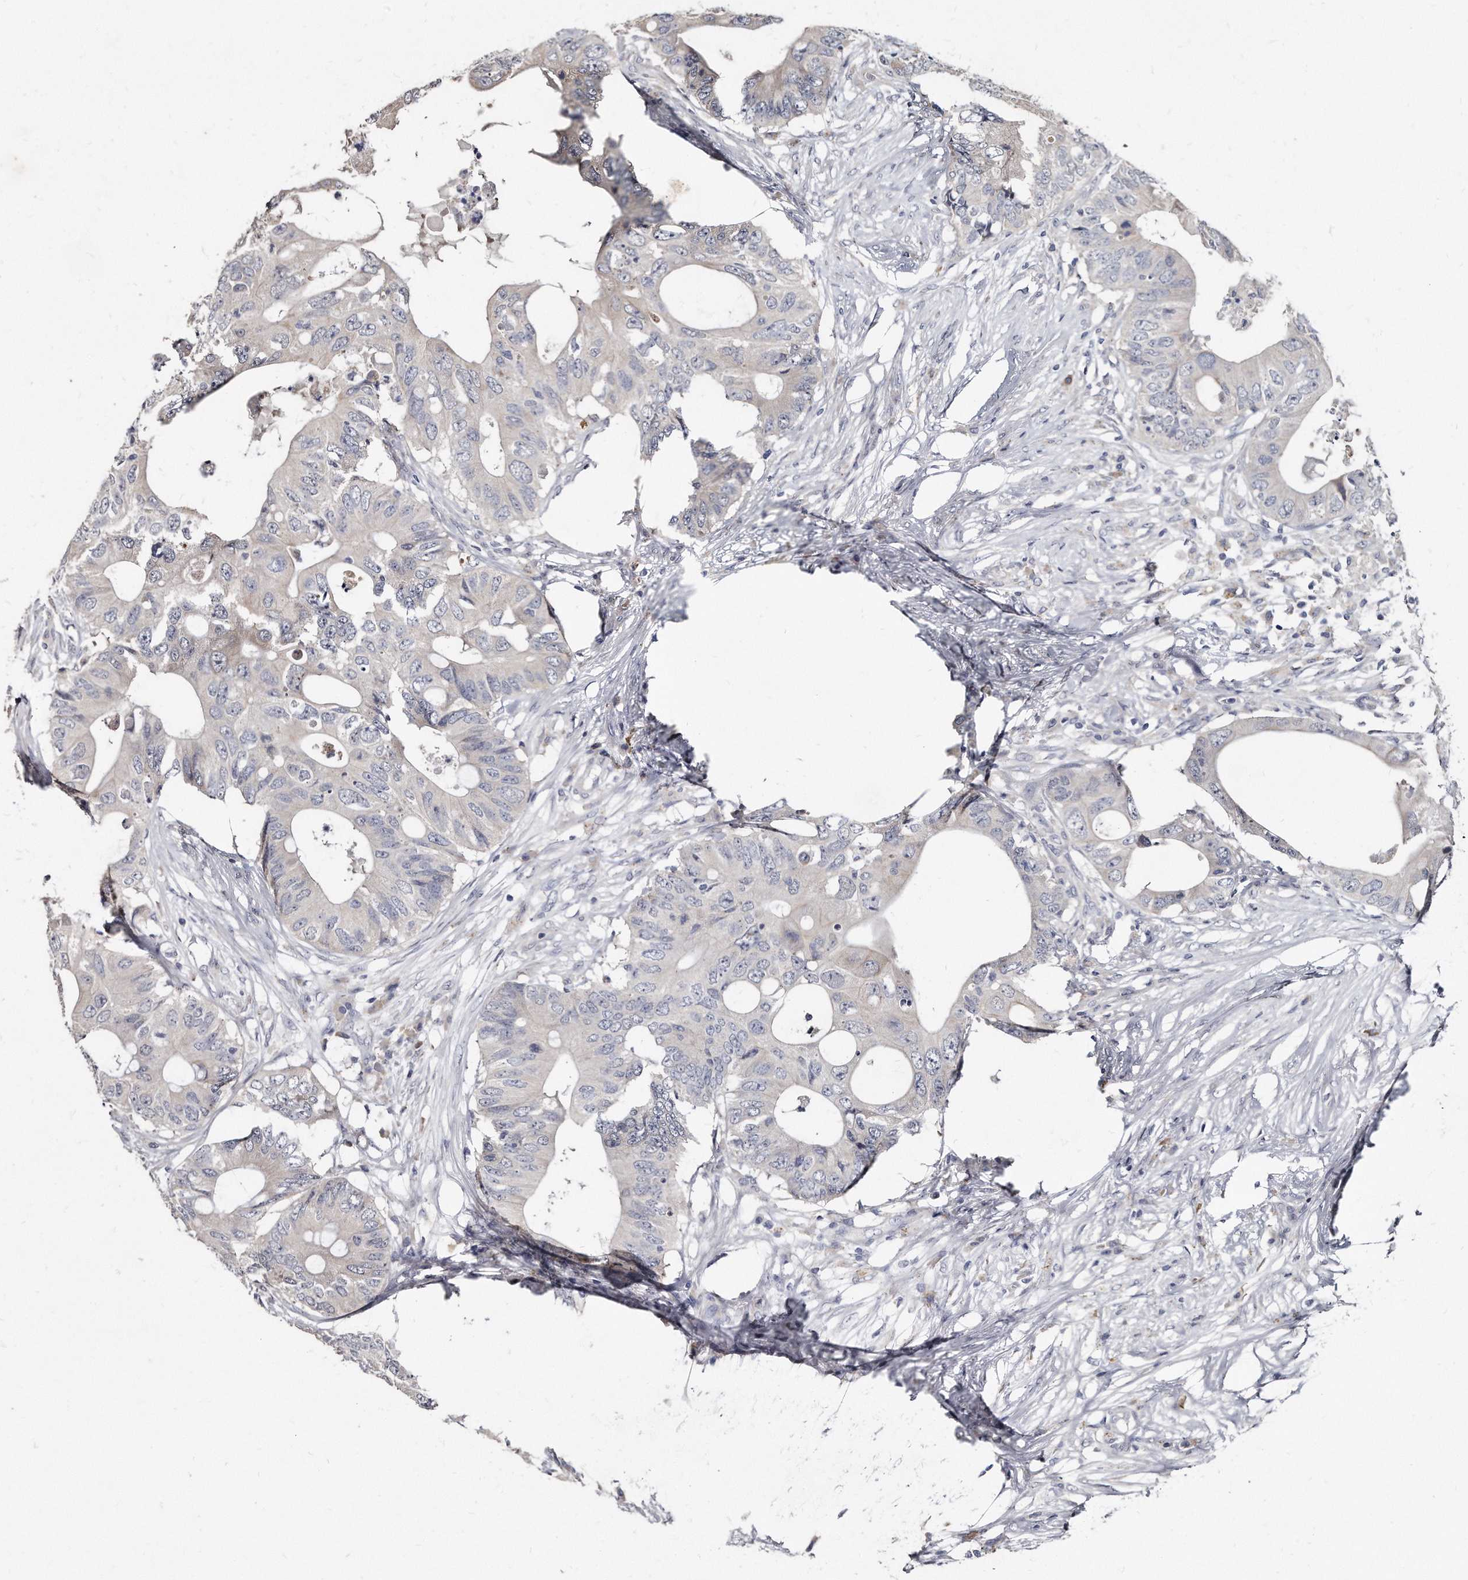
{"staining": {"intensity": "negative", "quantity": "none", "location": "none"}, "tissue": "colorectal cancer", "cell_type": "Tumor cells", "image_type": "cancer", "snomed": [{"axis": "morphology", "description": "Adenocarcinoma, NOS"}, {"axis": "topography", "description": "Colon"}], "caption": "An immunohistochemistry histopathology image of colorectal cancer (adenocarcinoma) is shown. There is no staining in tumor cells of colorectal cancer (adenocarcinoma).", "gene": "KLHDC3", "patient": {"sex": "male", "age": 71}}